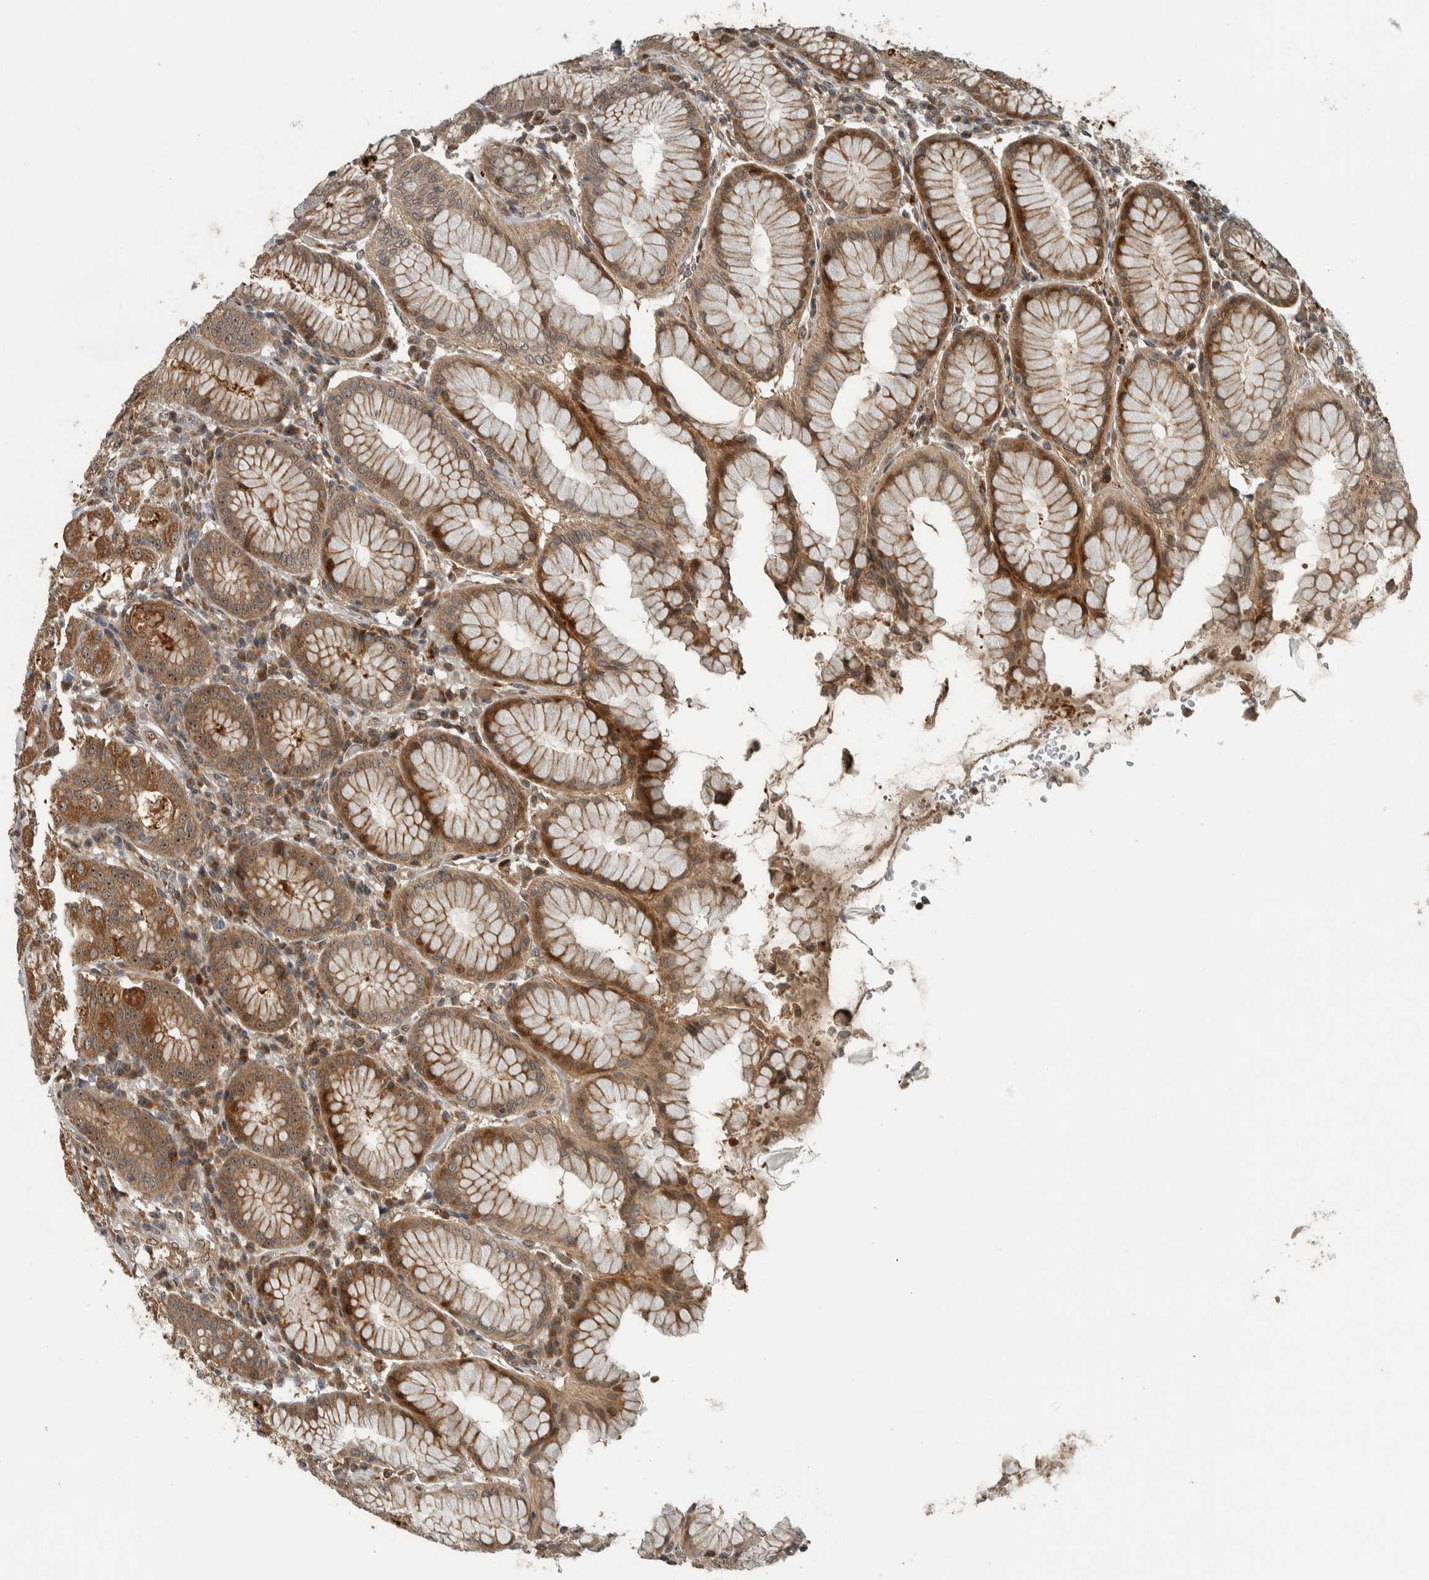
{"staining": {"intensity": "moderate", "quantity": ">75%", "location": "cytoplasmic/membranous,nuclear"}, "tissue": "stomach", "cell_type": "Glandular cells", "image_type": "normal", "snomed": [{"axis": "morphology", "description": "Normal tissue, NOS"}, {"axis": "topography", "description": "Stomach"}, {"axis": "topography", "description": "Stomach, lower"}], "caption": "Protein expression analysis of normal human stomach reveals moderate cytoplasmic/membranous,nuclear expression in about >75% of glandular cells.", "gene": "XPO5", "patient": {"sex": "female", "age": 56}}